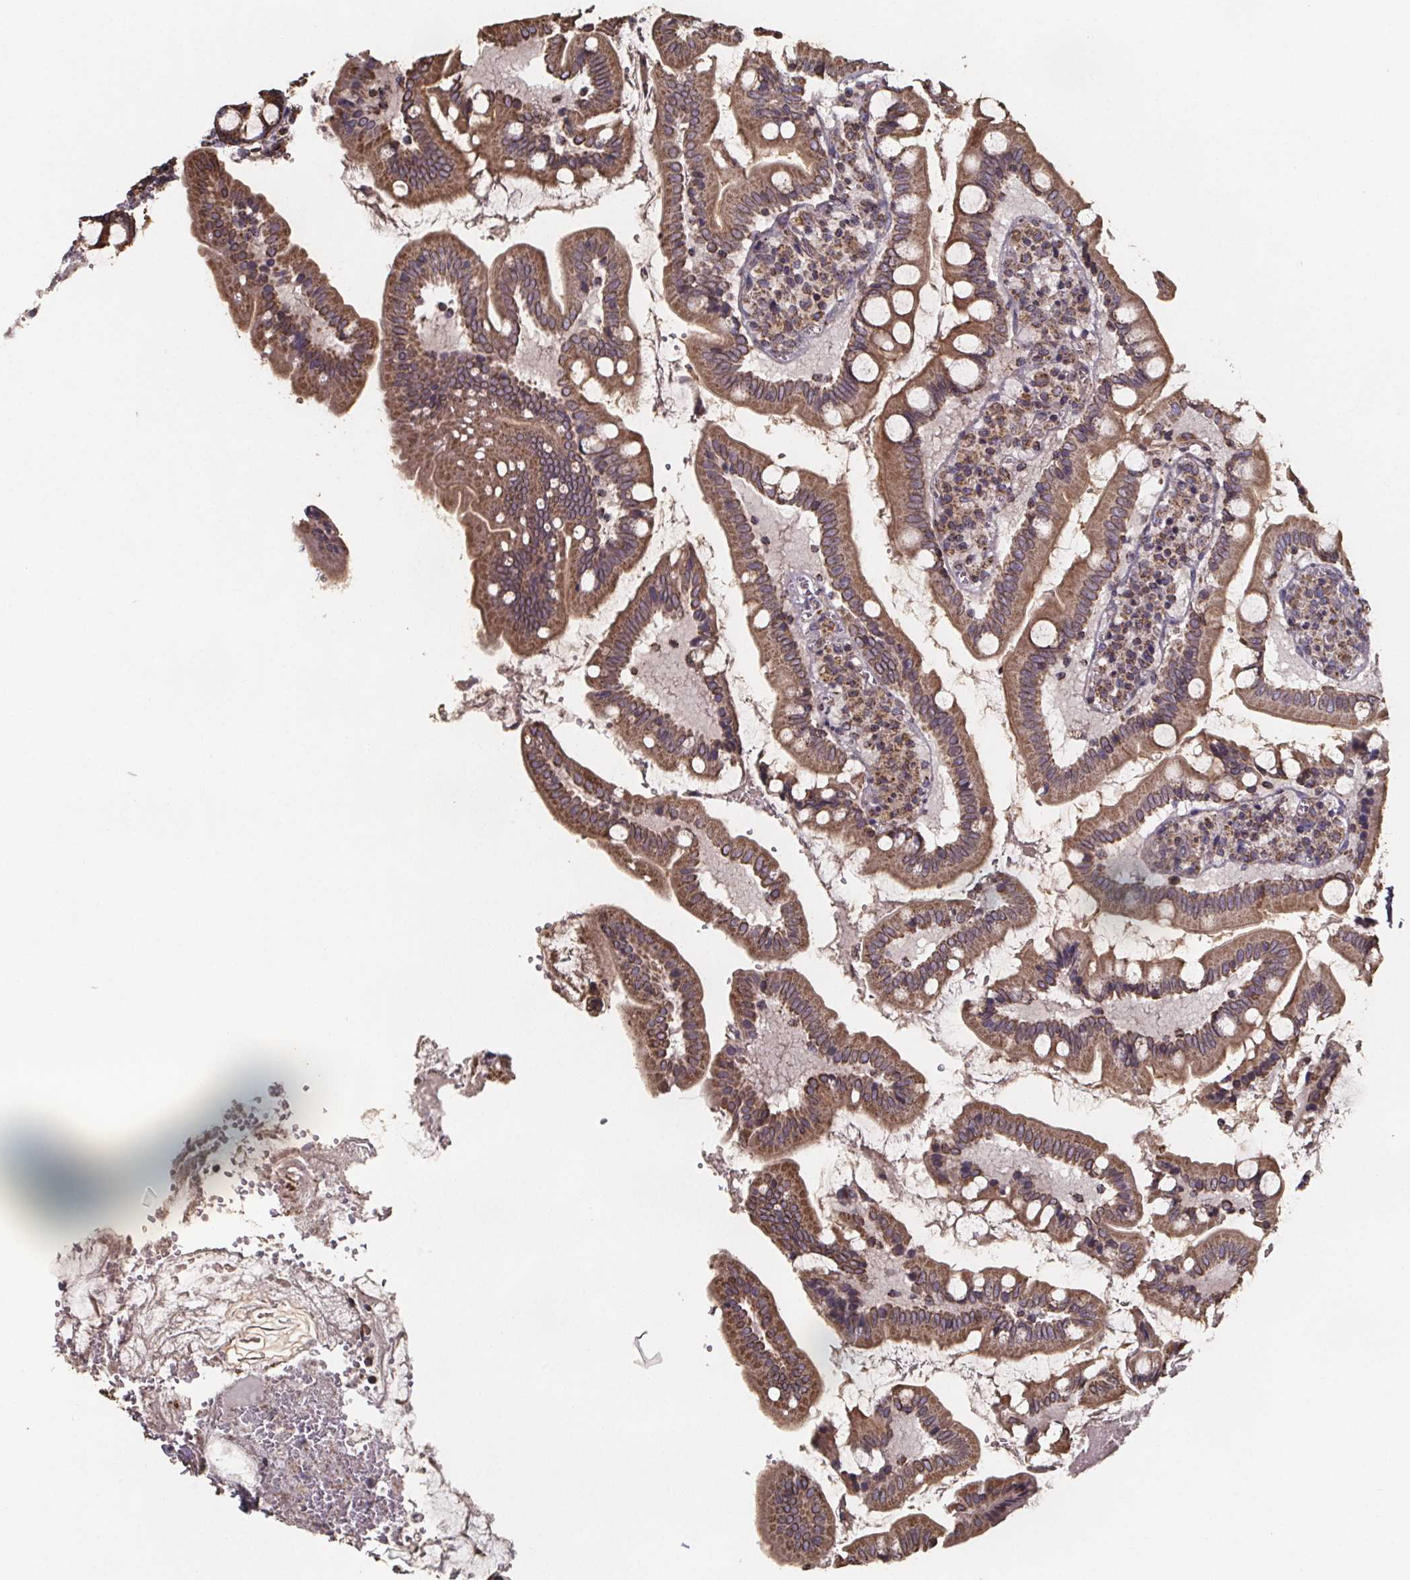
{"staining": {"intensity": "moderate", "quantity": ">75%", "location": "cytoplasmic/membranous"}, "tissue": "small intestine", "cell_type": "Glandular cells", "image_type": "normal", "snomed": [{"axis": "morphology", "description": "Normal tissue, NOS"}, {"axis": "topography", "description": "Small intestine"}], "caption": "IHC of normal human small intestine exhibits medium levels of moderate cytoplasmic/membranous expression in approximately >75% of glandular cells.", "gene": "SLC35D2", "patient": {"sex": "female", "age": 56}}